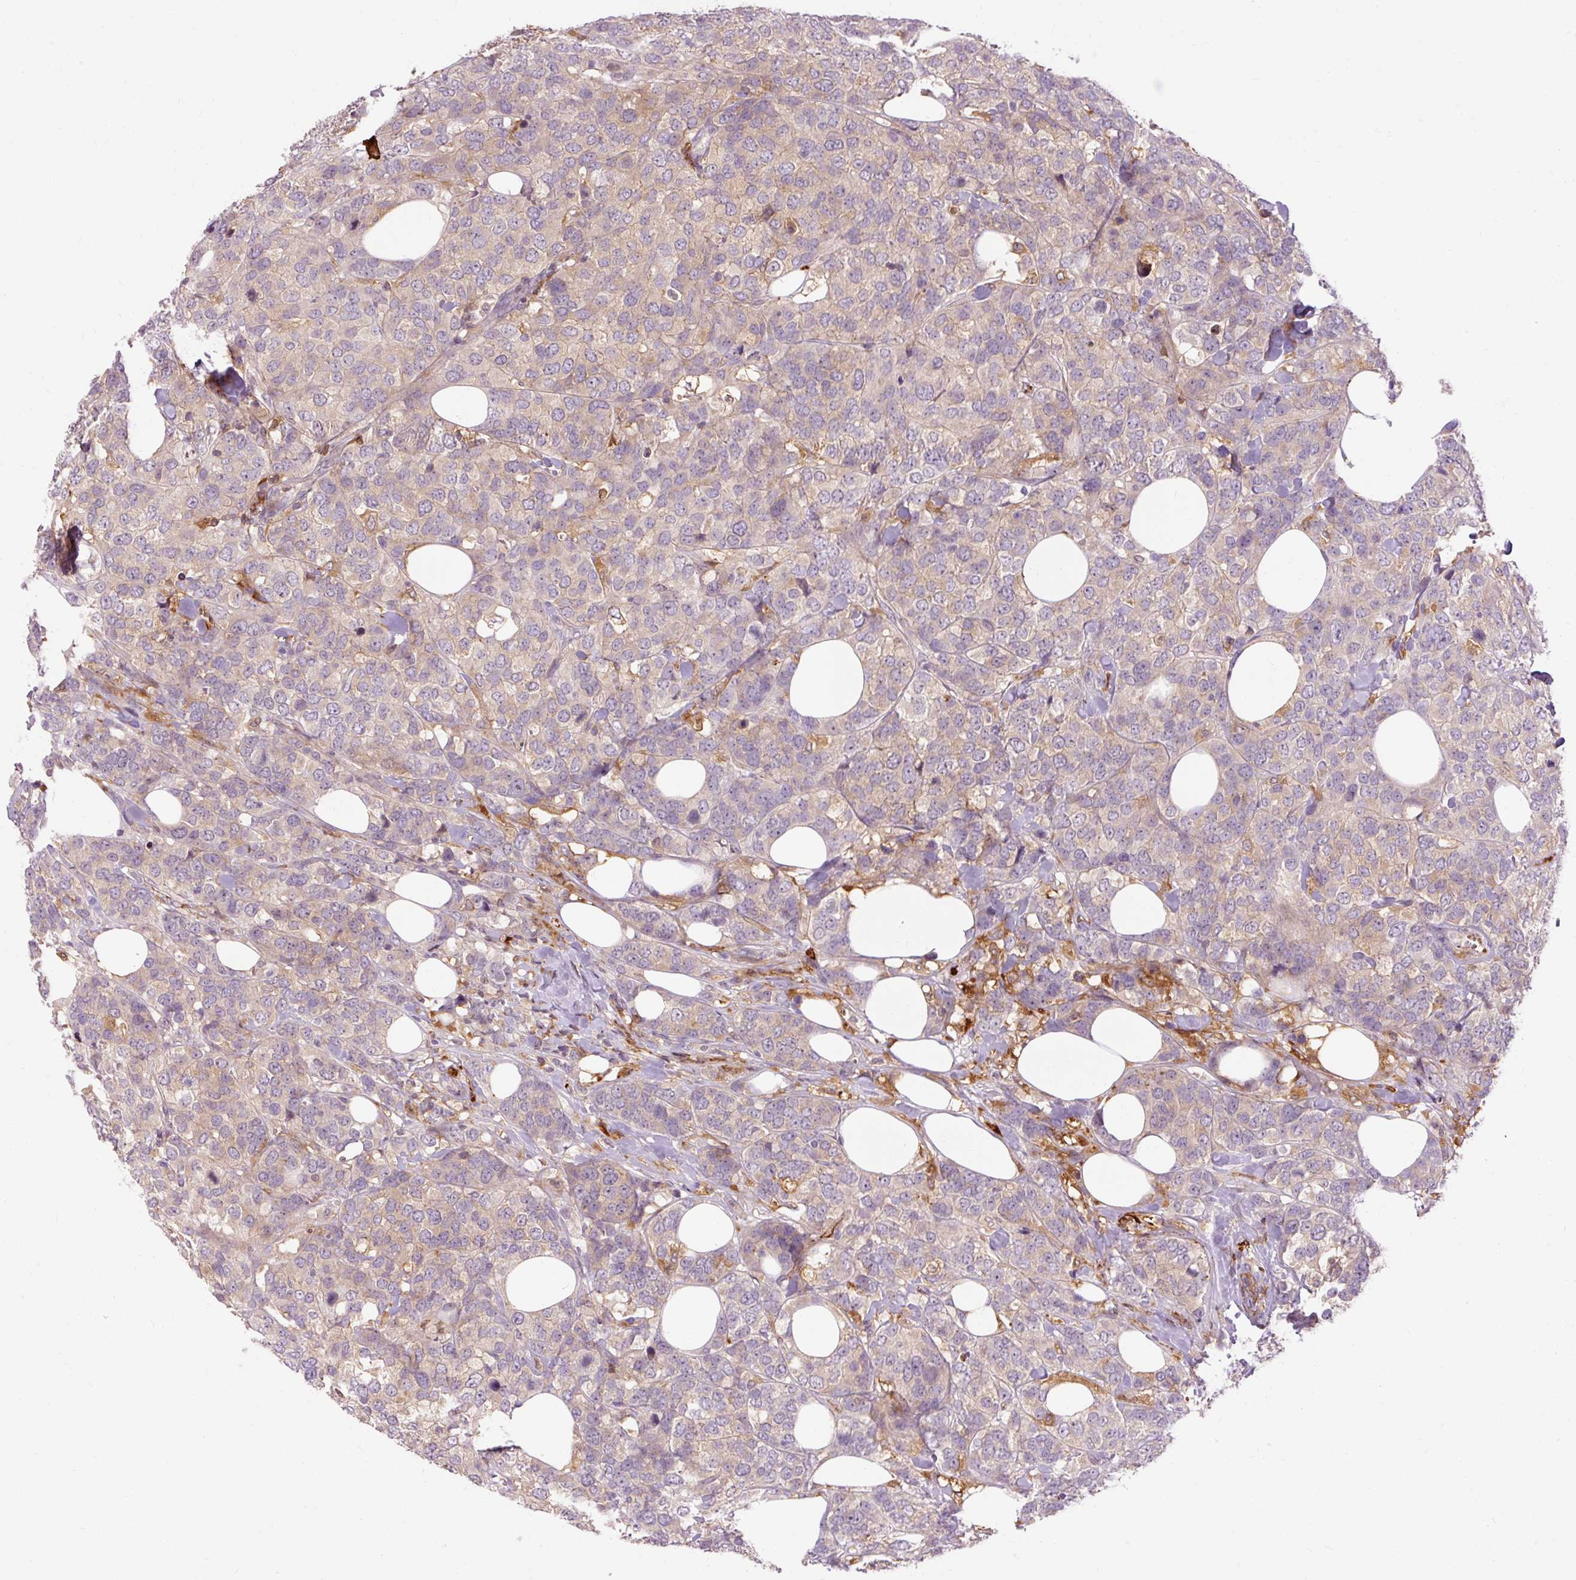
{"staining": {"intensity": "weak", "quantity": "<25%", "location": "cytoplasmic/membranous"}, "tissue": "breast cancer", "cell_type": "Tumor cells", "image_type": "cancer", "snomed": [{"axis": "morphology", "description": "Lobular carcinoma"}, {"axis": "topography", "description": "Breast"}], "caption": "DAB immunohistochemical staining of human breast lobular carcinoma reveals no significant positivity in tumor cells.", "gene": "CEBPZ", "patient": {"sex": "female", "age": 59}}